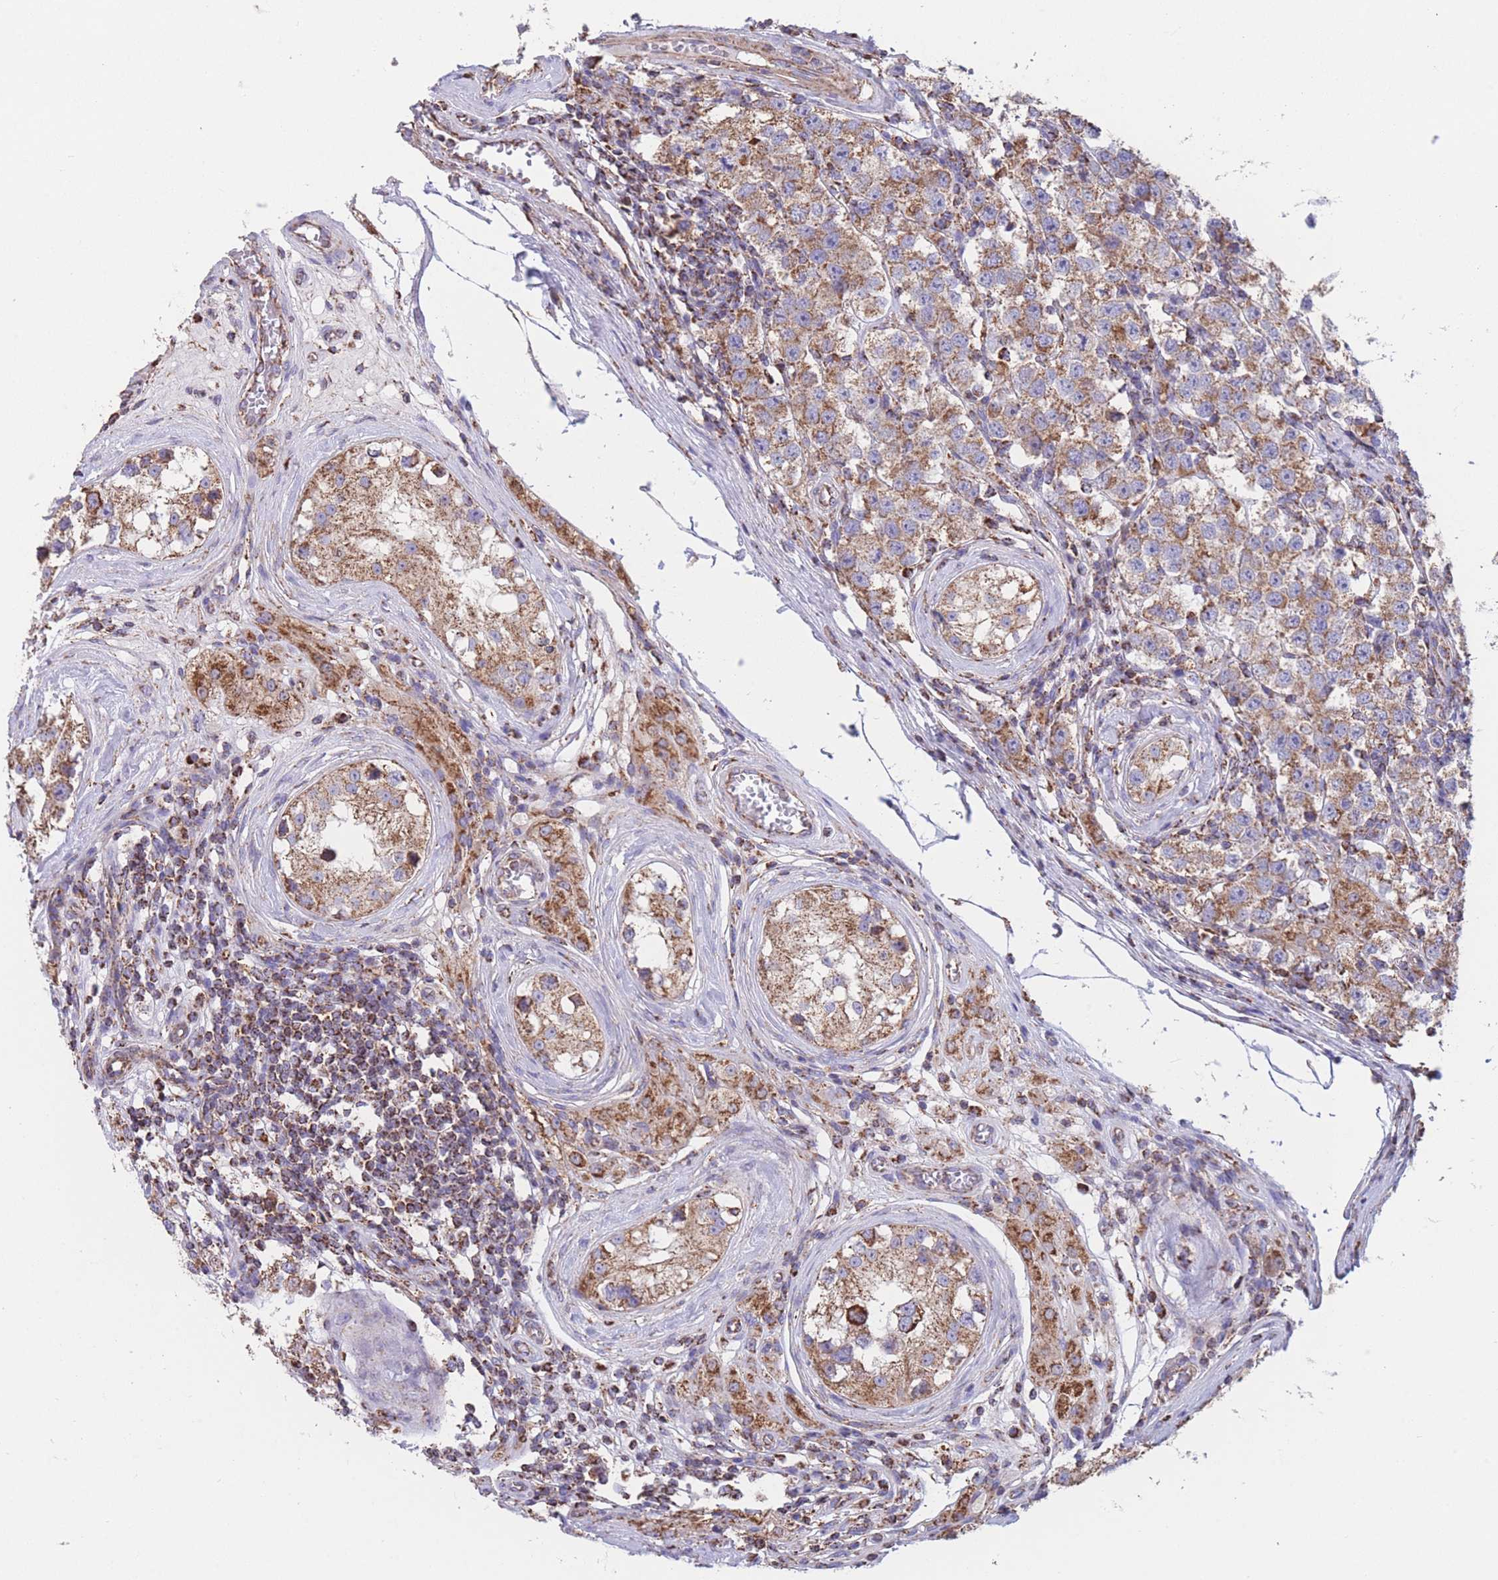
{"staining": {"intensity": "moderate", "quantity": ">75%", "location": "cytoplasmic/membranous"}, "tissue": "testis cancer", "cell_type": "Tumor cells", "image_type": "cancer", "snomed": [{"axis": "morphology", "description": "Seminoma, NOS"}, {"axis": "topography", "description": "Testis"}], "caption": "Human seminoma (testis) stained with a brown dye demonstrates moderate cytoplasmic/membranous positive staining in about >75% of tumor cells.", "gene": "FKBP8", "patient": {"sex": "male", "age": 34}}